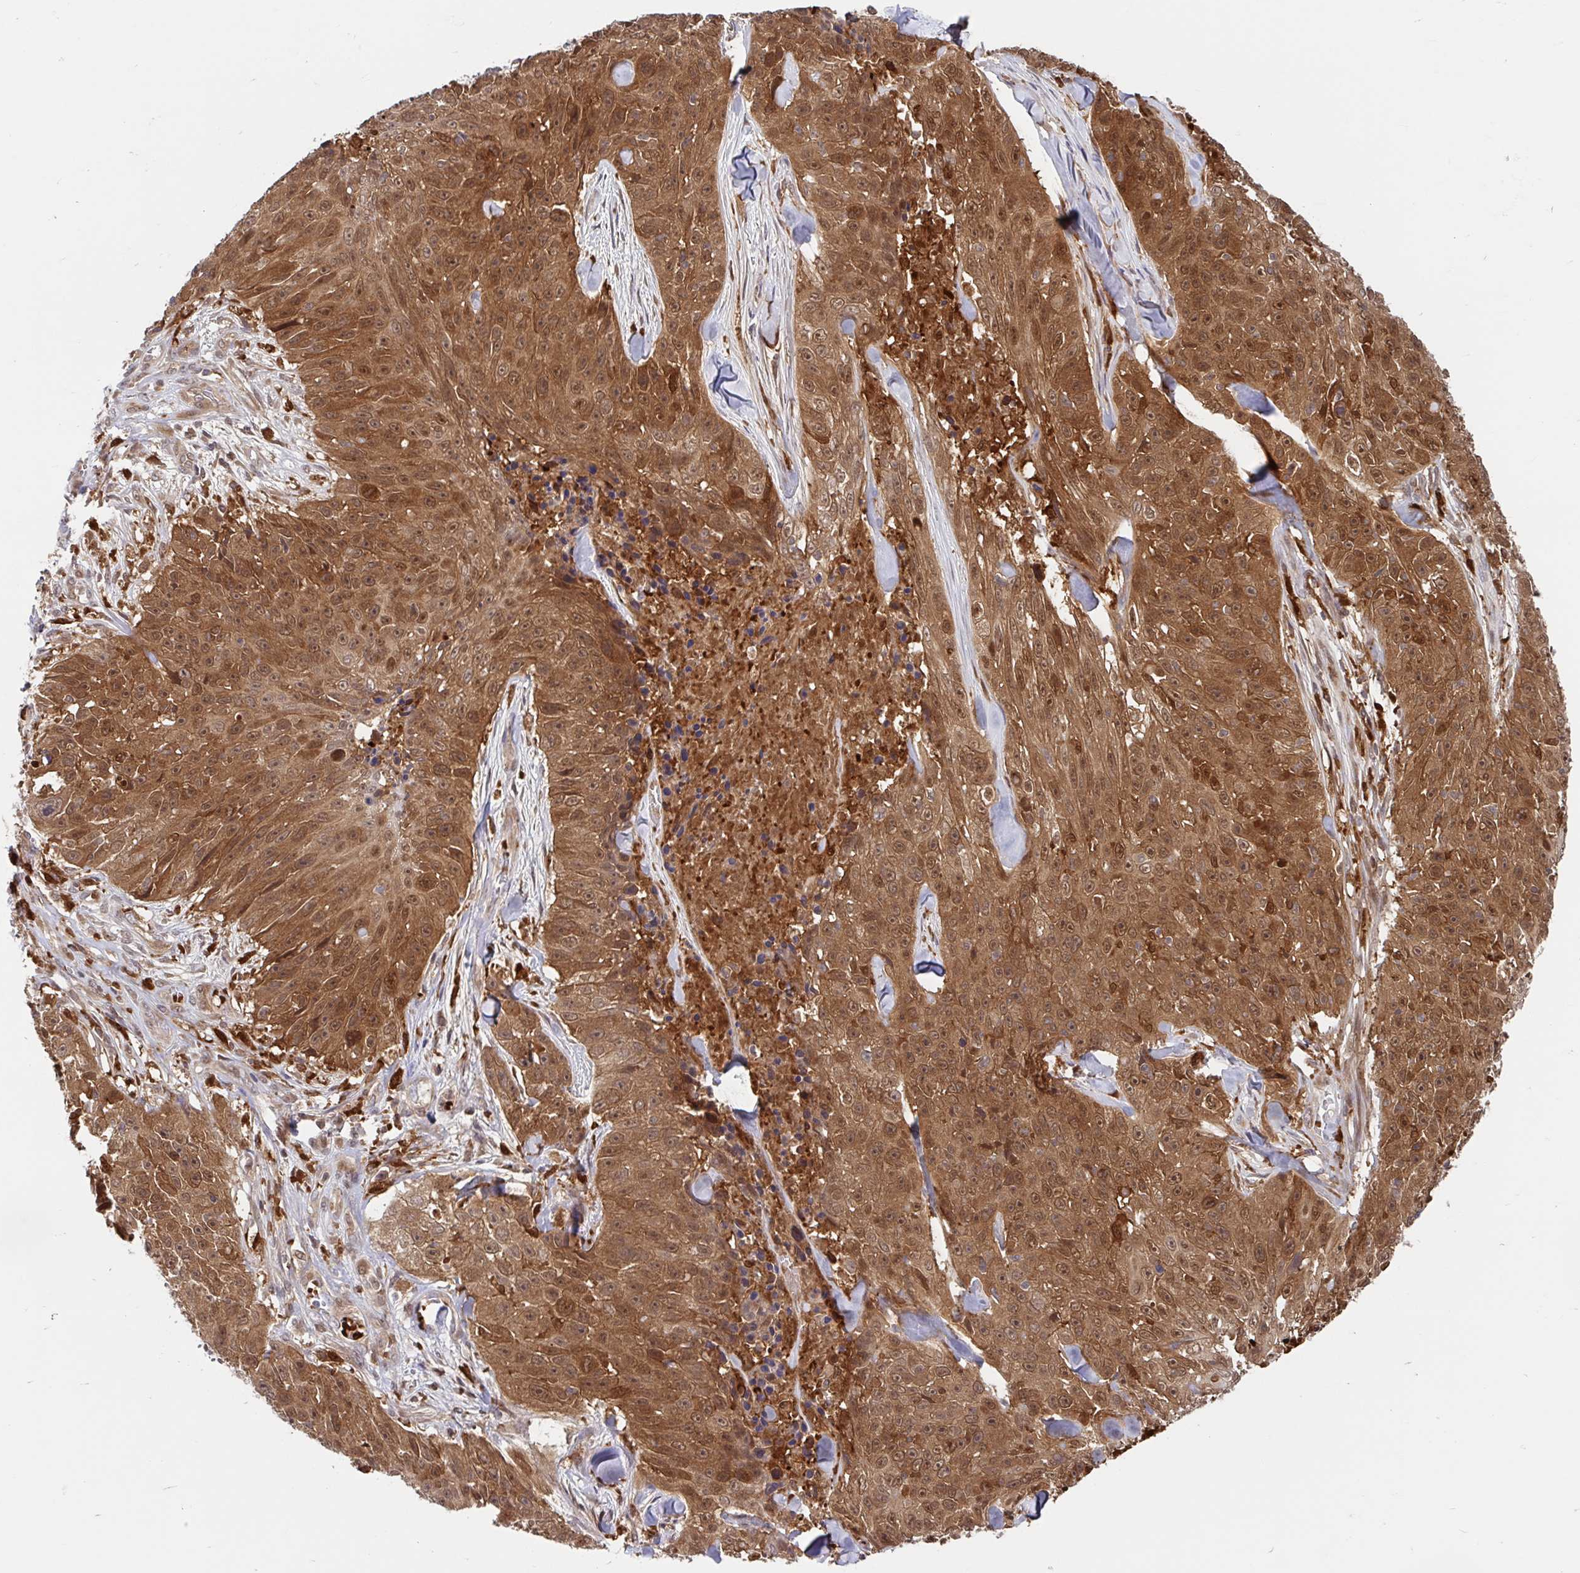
{"staining": {"intensity": "moderate", "quantity": ">75%", "location": "cytoplasmic/membranous,nuclear"}, "tissue": "skin cancer", "cell_type": "Tumor cells", "image_type": "cancer", "snomed": [{"axis": "morphology", "description": "Squamous cell carcinoma, NOS"}, {"axis": "topography", "description": "Skin"}], "caption": "Brown immunohistochemical staining in human squamous cell carcinoma (skin) displays moderate cytoplasmic/membranous and nuclear staining in about >75% of tumor cells.", "gene": "BLVRA", "patient": {"sex": "female", "age": 87}}